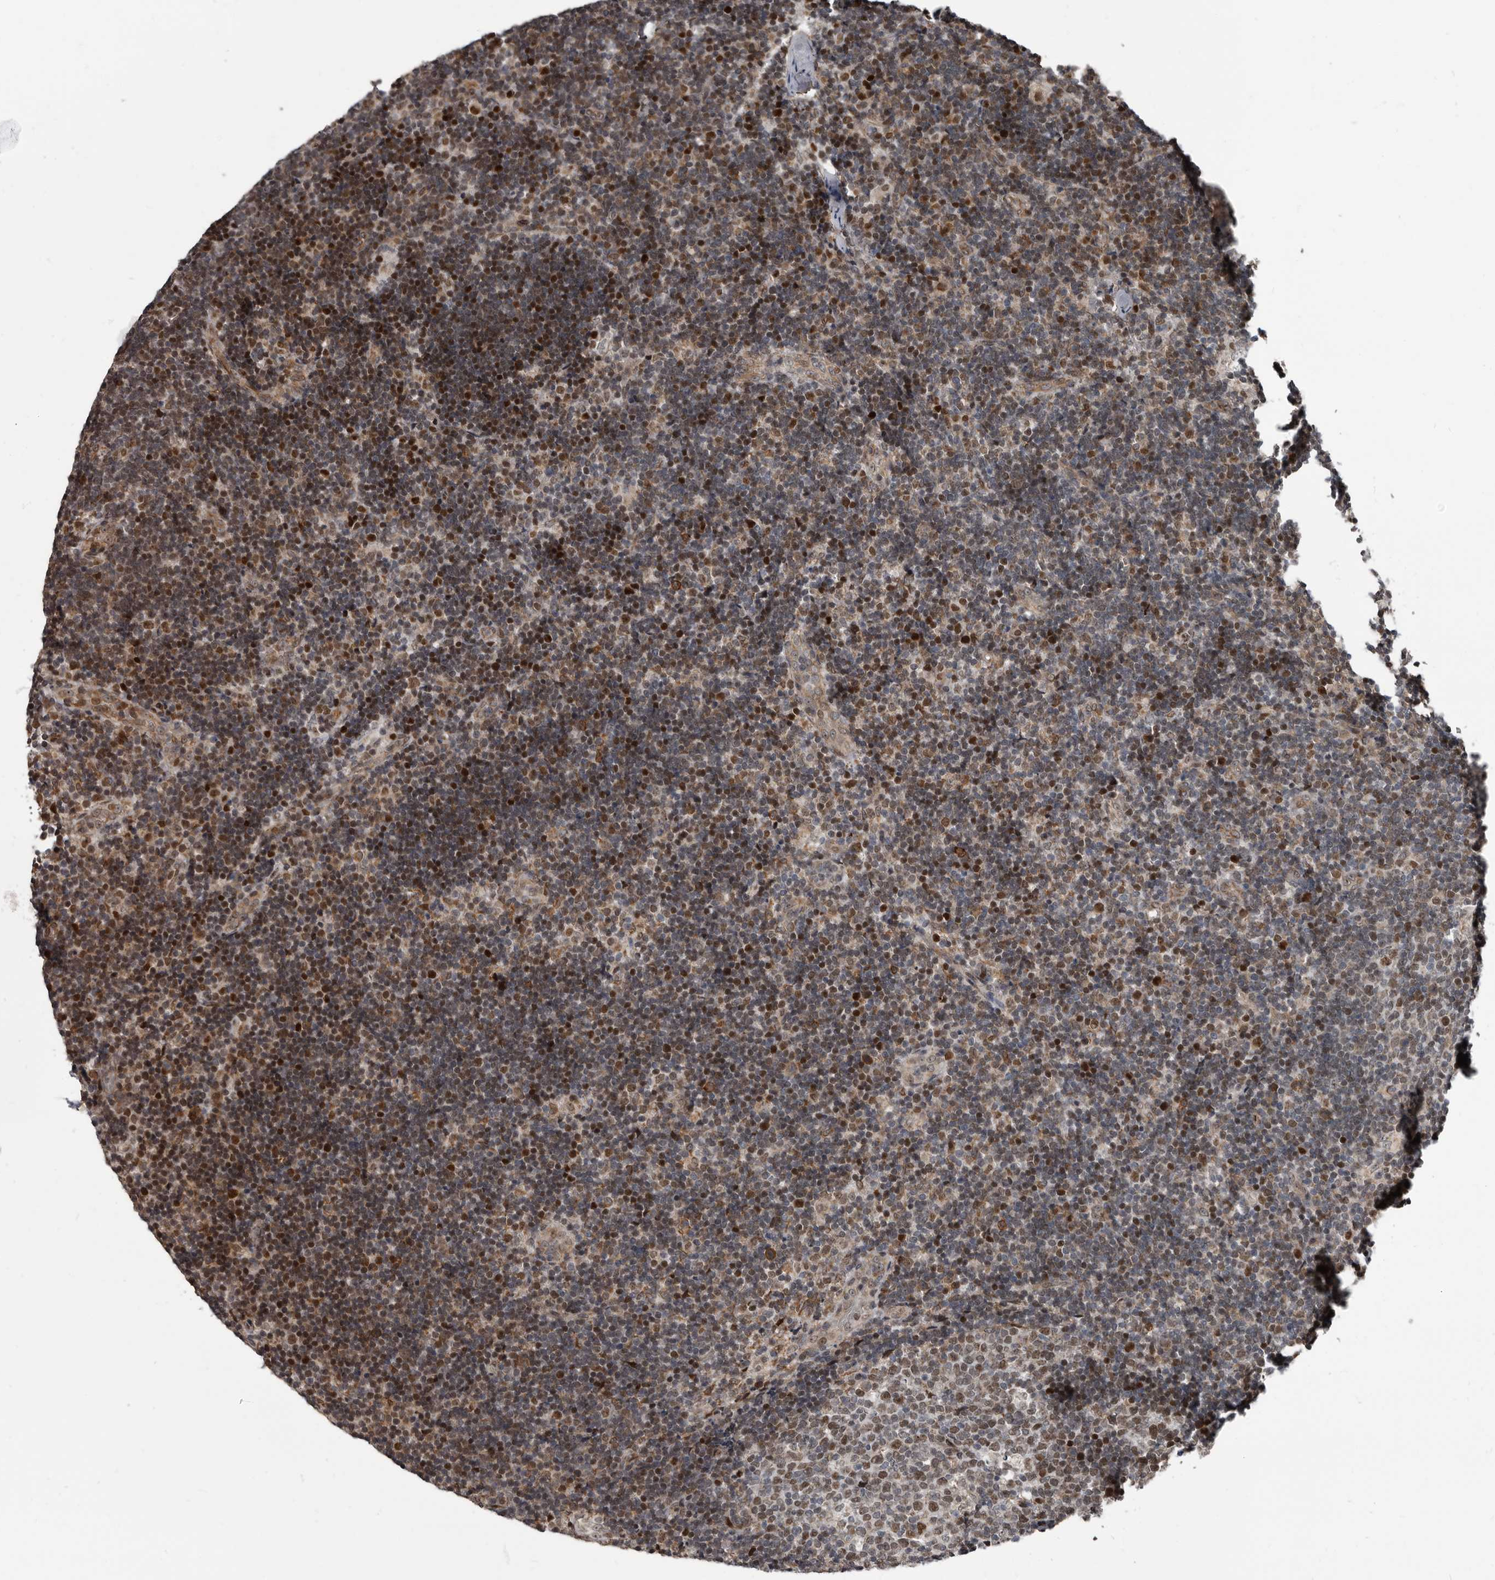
{"staining": {"intensity": "moderate", "quantity": "25%-75%", "location": "nuclear"}, "tissue": "lymph node", "cell_type": "Germinal center cells", "image_type": "normal", "snomed": [{"axis": "morphology", "description": "Normal tissue, NOS"}, {"axis": "topography", "description": "Lymph node"}], "caption": "Immunohistochemistry of unremarkable human lymph node reveals medium levels of moderate nuclear staining in approximately 25%-75% of germinal center cells.", "gene": "CHD1L", "patient": {"sex": "female", "age": 22}}